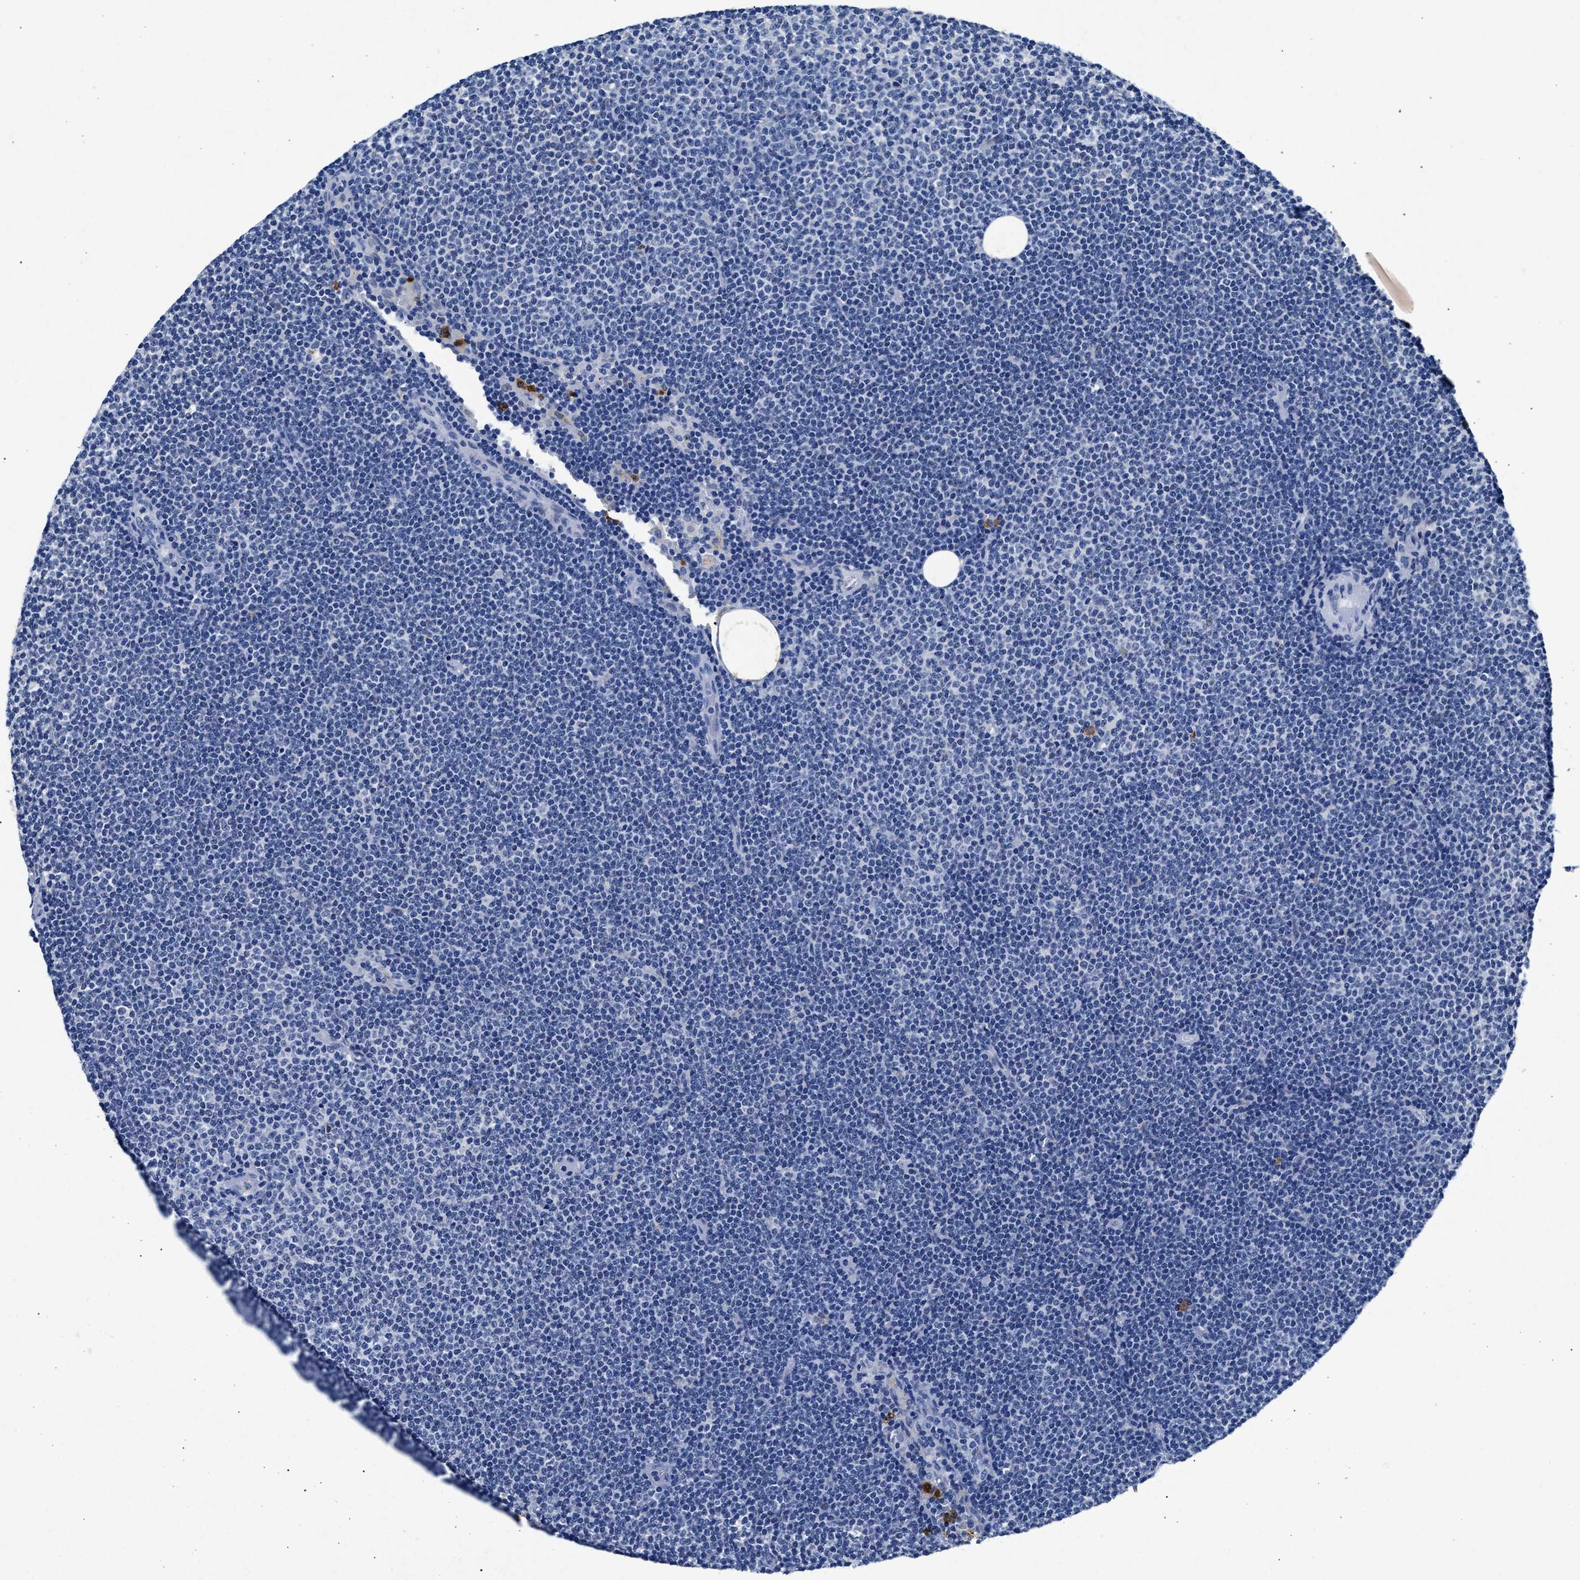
{"staining": {"intensity": "negative", "quantity": "none", "location": "none"}, "tissue": "lymphoma", "cell_type": "Tumor cells", "image_type": "cancer", "snomed": [{"axis": "morphology", "description": "Malignant lymphoma, non-Hodgkin's type, Low grade"}, {"axis": "topography", "description": "Lymph node"}], "caption": "An immunohistochemistry (IHC) photomicrograph of malignant lymphoma, non-Hodgkin's type (low-grade) is shown. There is no staining in tumor cells of malignant lymphoma, non-Hodgkin's type (low-grade).", "gene": "MAP6", "patient": {"sex": "female", "age": 53}}